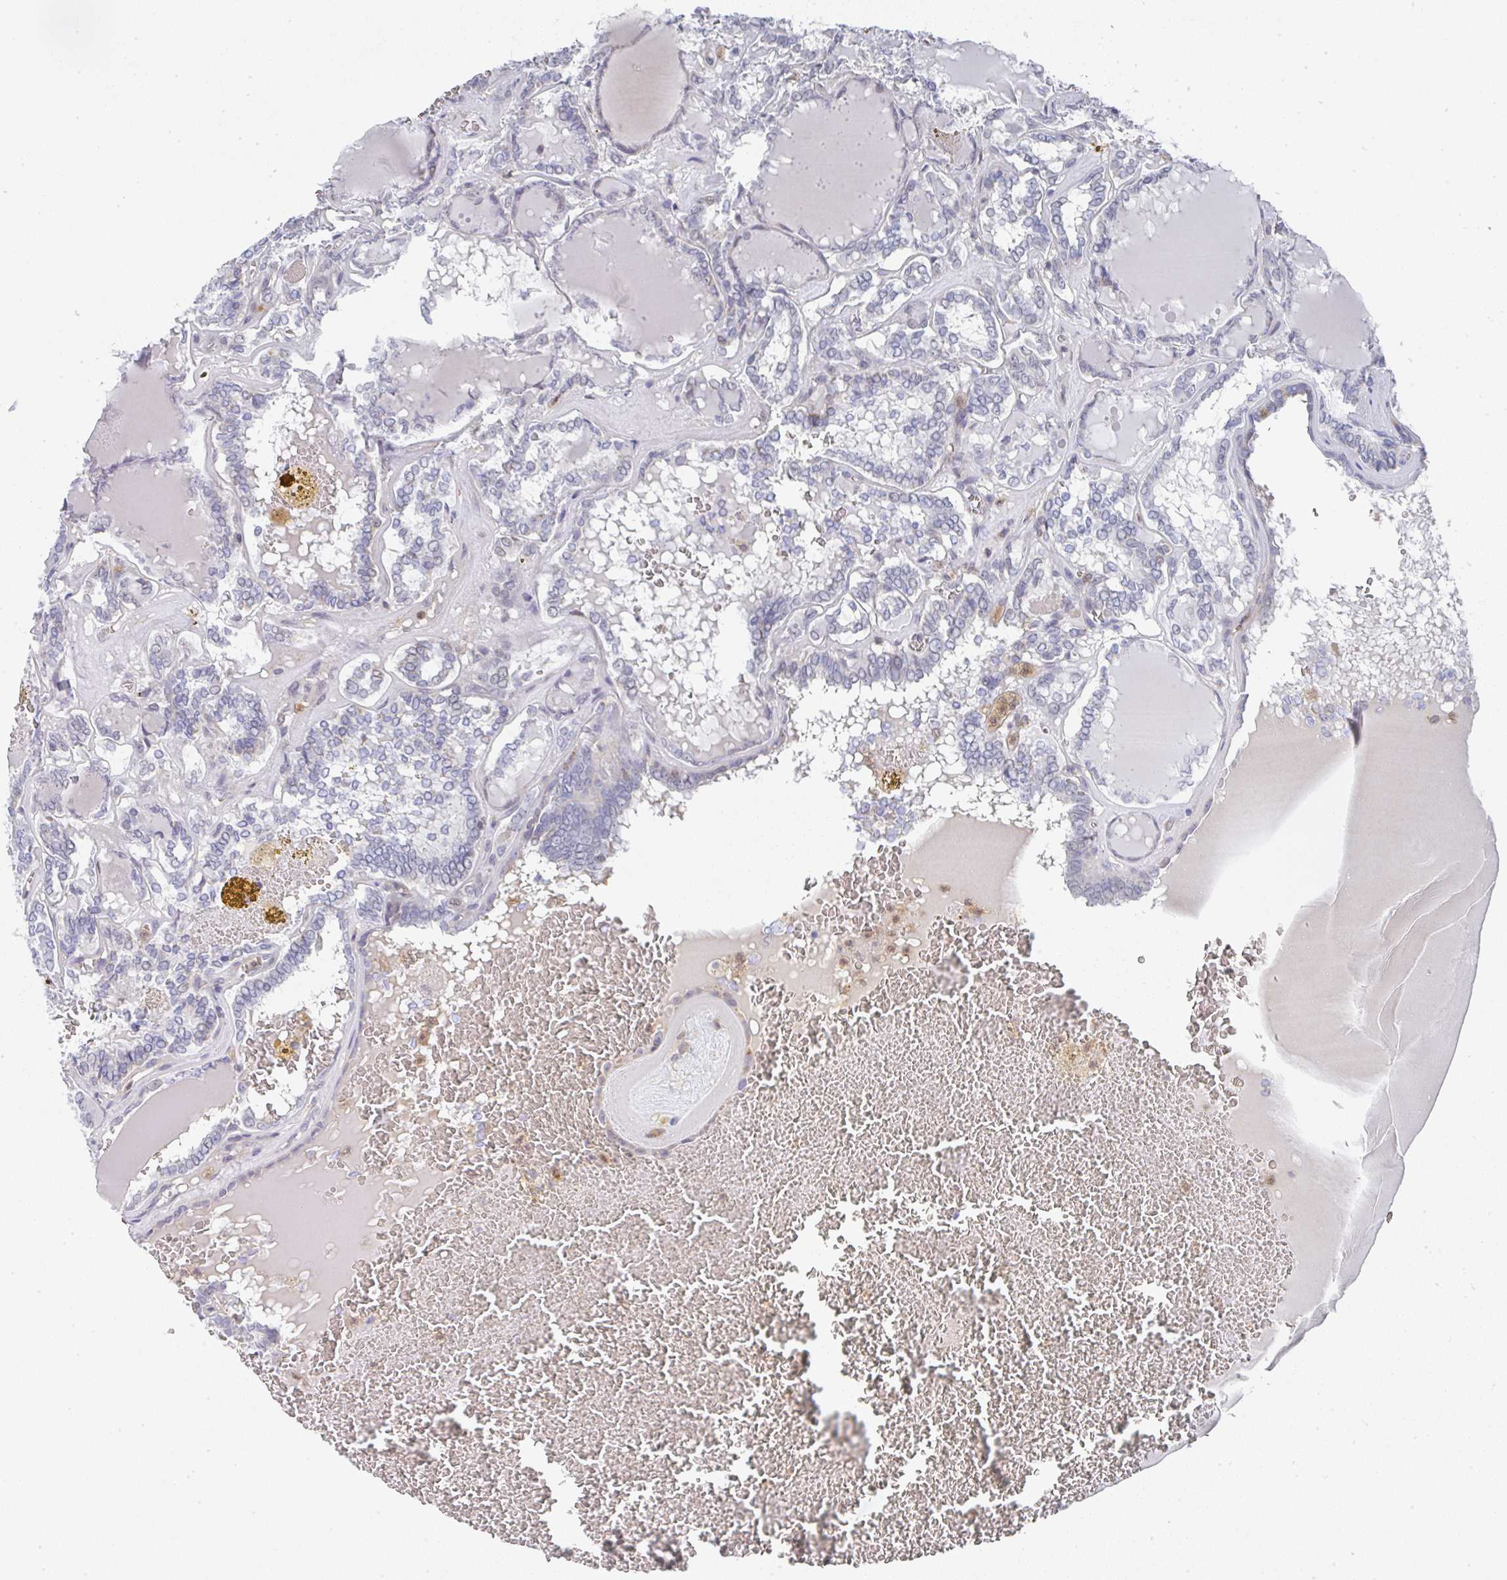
{"staining": {"intensity": "negative", "quantity": "none", "location": "none"}, "tissue": "thyroid cancer", "cell_type": "Tumor cells", "image_type": "cancer", "snomed": [{"axis": "morphology", "description": "Papillary adenocarcinoma, NOS"}, {"axis": "topography", "description": "Thyroid gland"}], "caption": "Image shows no protein staining in tumor cells of papillary adenocarcinoma (thyroid) tissue.", "gene": "NCF1", "patient": {"sex": "female", "age": 72}}